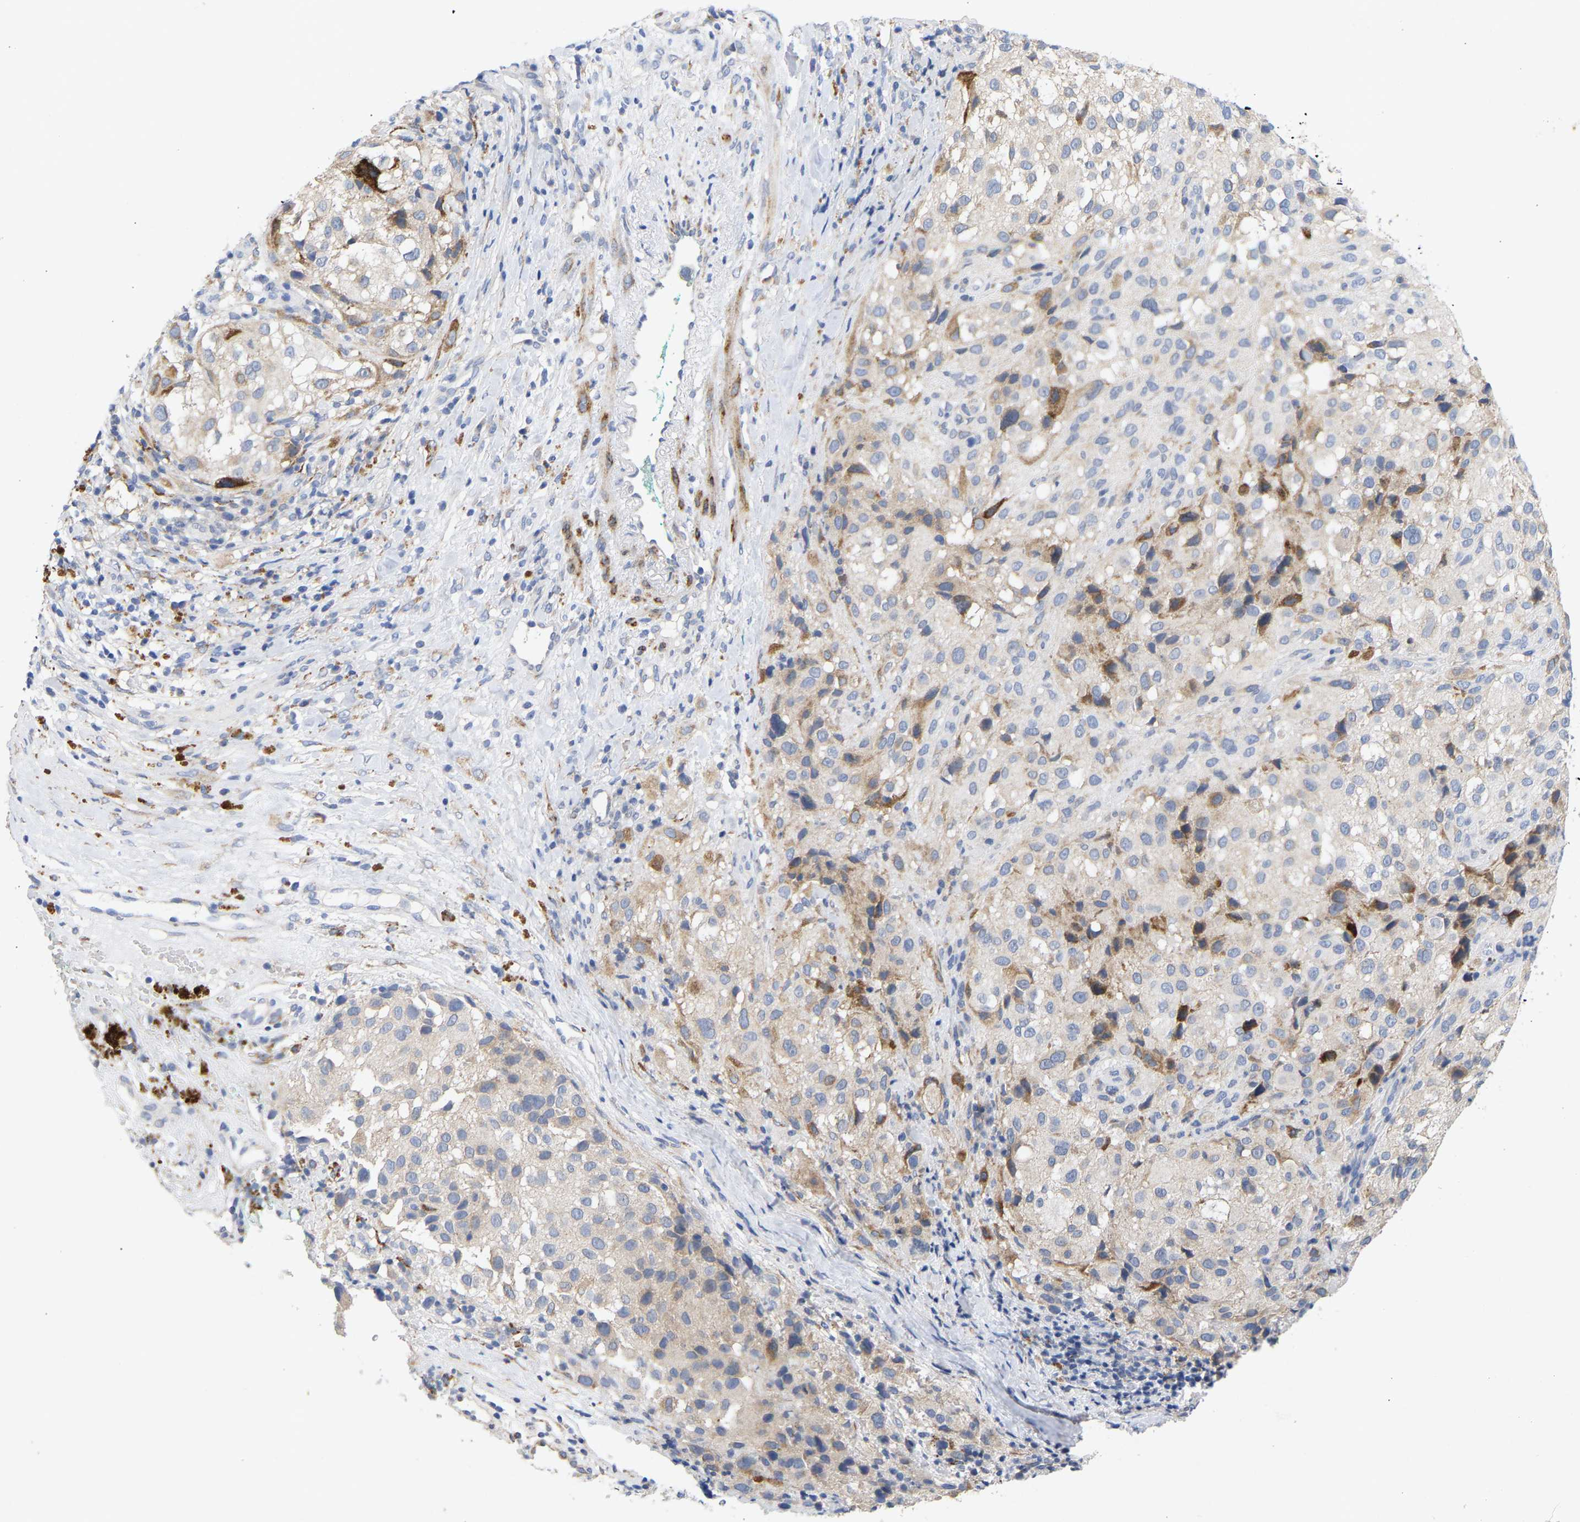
{"staining": {"intensity": "moderate", "quantity": "<25%", "location": "cytoplasmic/membranous"}, "tissue": "melanoma", "cell_type": "Tumor cells", "image_type": "cancer", "snomed": [{"axis": "morphology", "description": "Necrosis, NOS"}, {"axis": "morphology", "description": "Malignant melanoma, NOS"}, {"axis": "topography", "description": "Skin"}], "caption": "A micrograph showing moderate cytoplasmic/membranous expression in about <25% of tumor cells in melanoma, as visualized by brown immunohistochemical staining.", "gene": "SELENOM", "patient": {"sex": "female", "age": 87}}